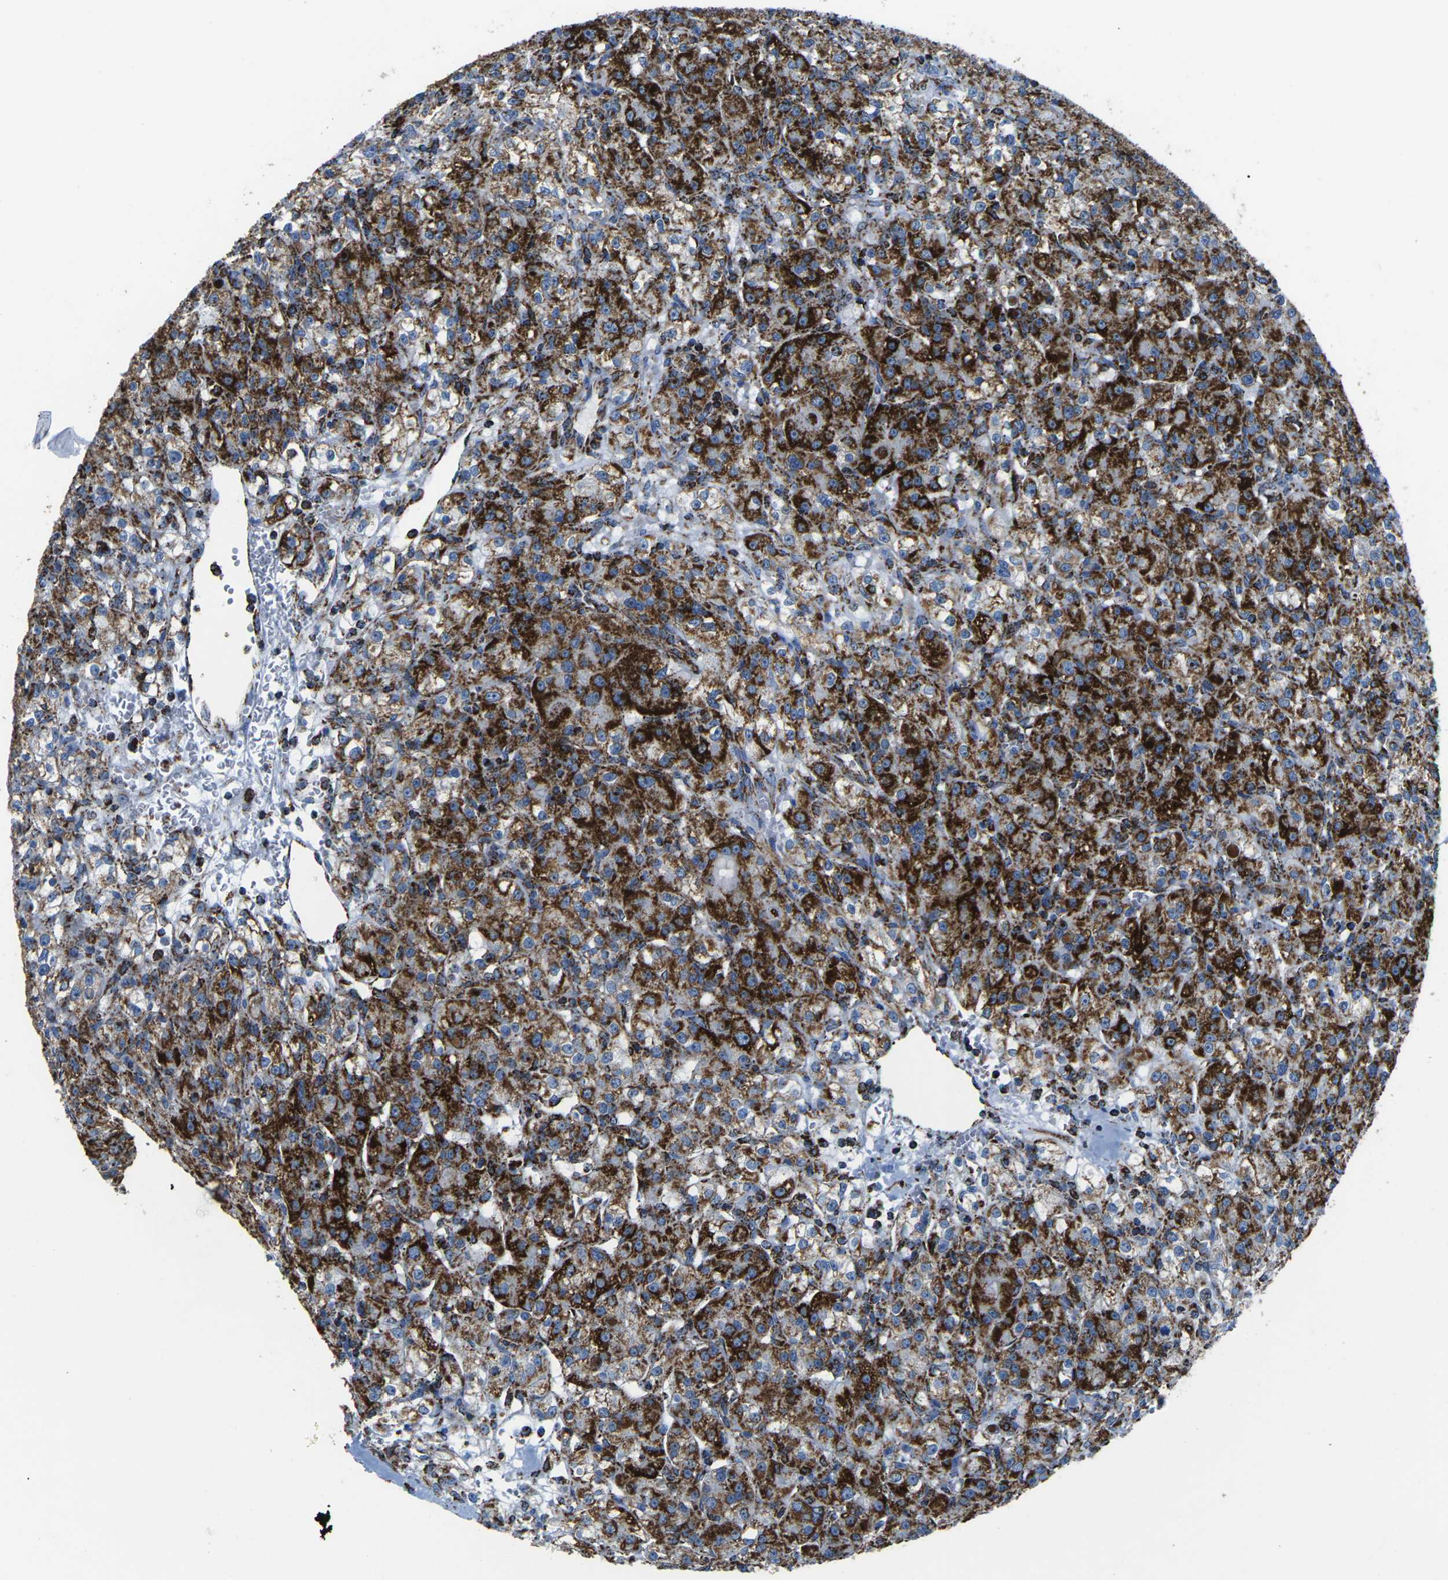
{"staining": {"intensity": "strong", "quantity": ">75%", "location": "cytoplasmic/membranous"}, "tissue": "renal cancer", "cell_type": "Tumor cells", "image_type": "cancer", "snomed": [{"axis": "morphology", "description": "Normal tissue, NOS"}, {"axis": "morphology", "description": "Adenocarcinoma, NOS"}, {"axis": "topography", "description": "Kidney"}], "caption": "Tumor cells exhibit strong cytoplasmic/membranous staining in approximately >75% of cells in adenocarcinoma (renal).", "gene": "MT-CO2", "patient": {"sex": "male", "age": 61}}